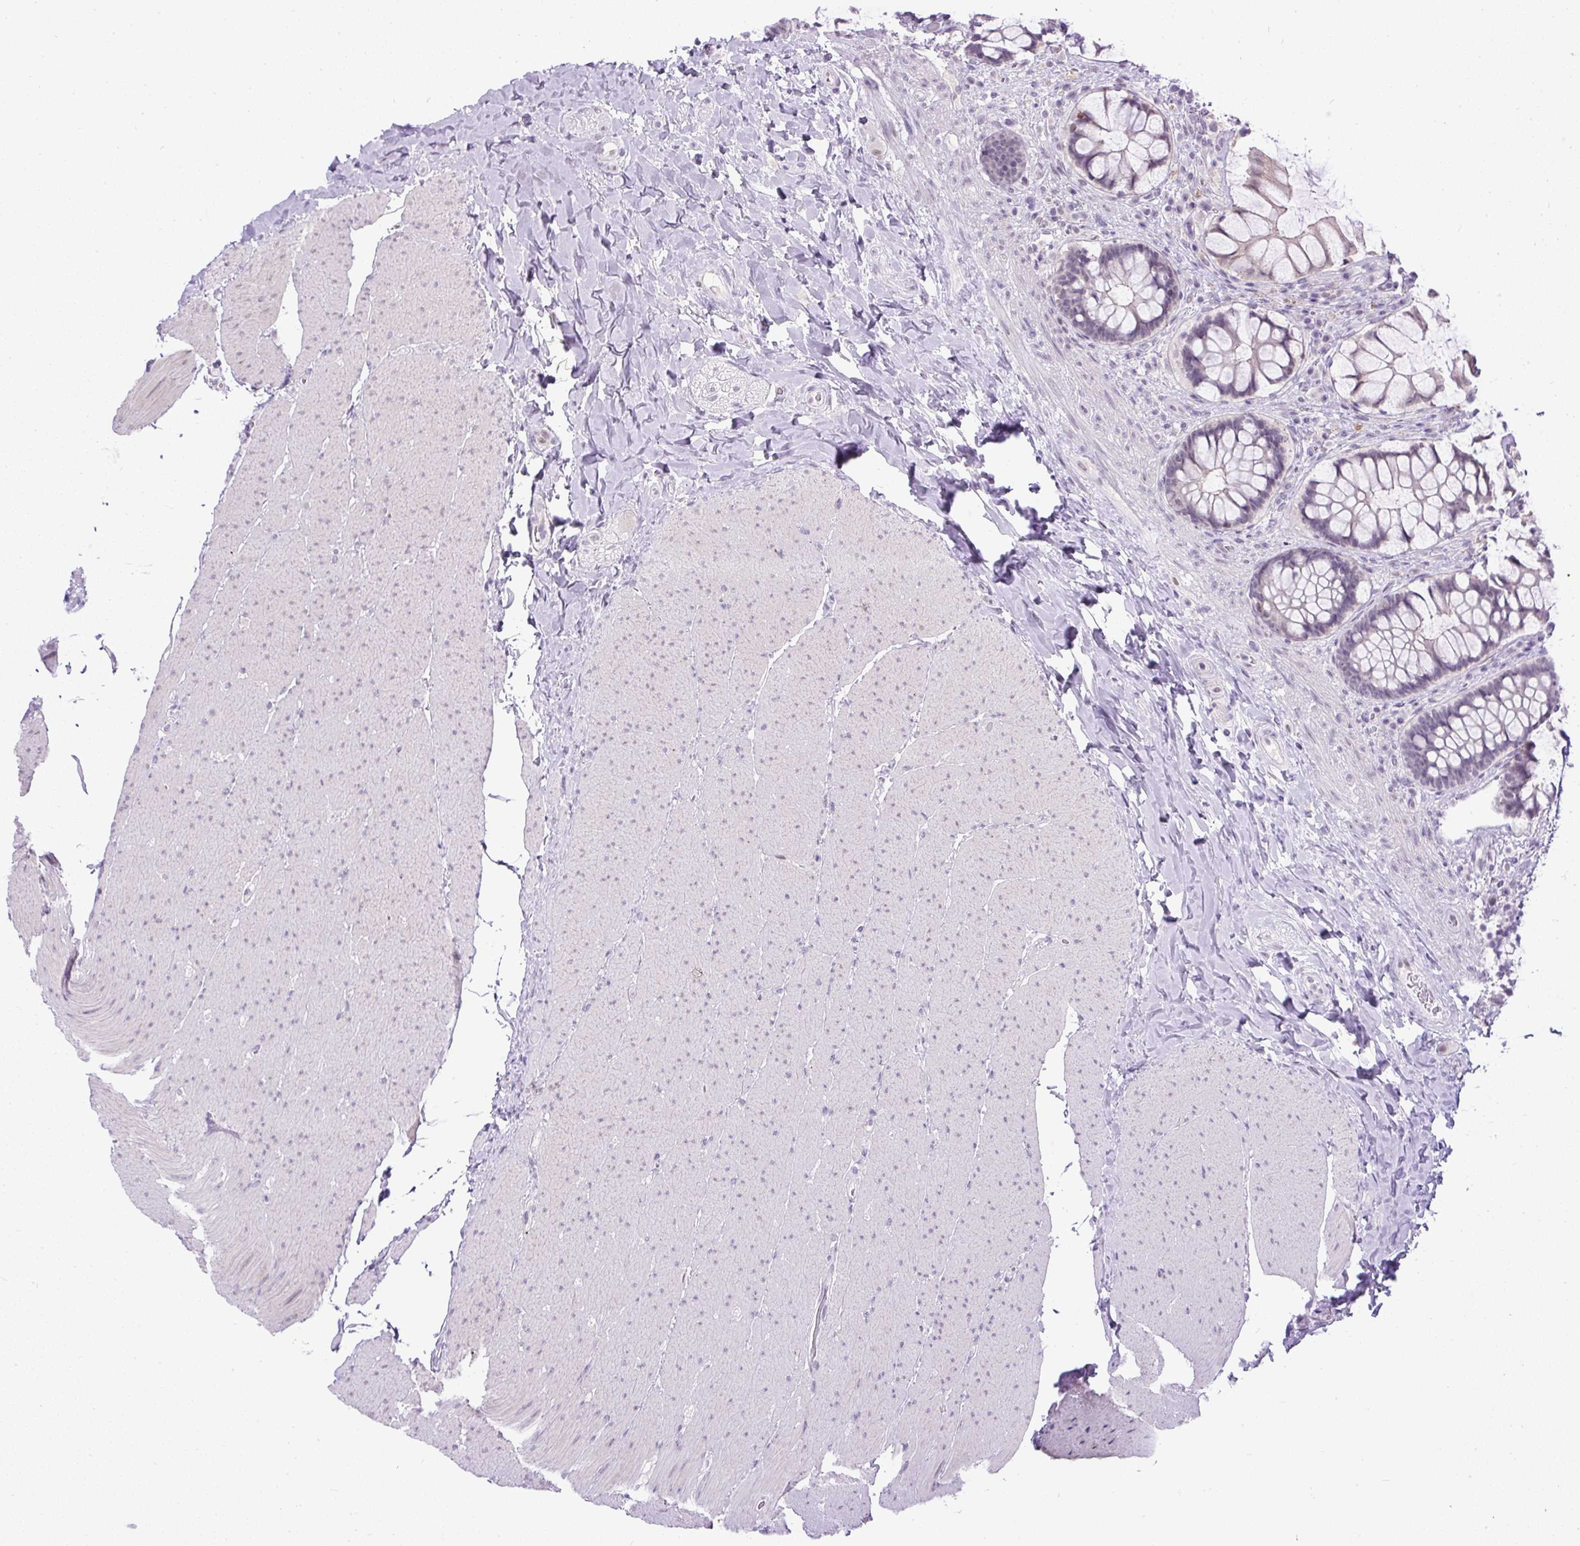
{"staining": {"intensity": "negative", "quantity": "none", "location": "none"}, "tissue": "rectum", "cell_type": "Glandular cells", "image_type": "normal", "snomed": [{"axis": "morphology", "description": "Normal tissue, NOS"}, {"axis": "topography", "description": "Rectum"}], "caption": "Rectum was stained to show a protein in brown. There is no significant expression in glandular cells. Brightfield microscopy of immunohistochemistry stained with DAB (3,3'-diaminobenzidine) (brown) and hematoxylin (blue), captured at high magnification.", "gene": "WNT10B", "patient": {"sex": "female", "age": 58}}